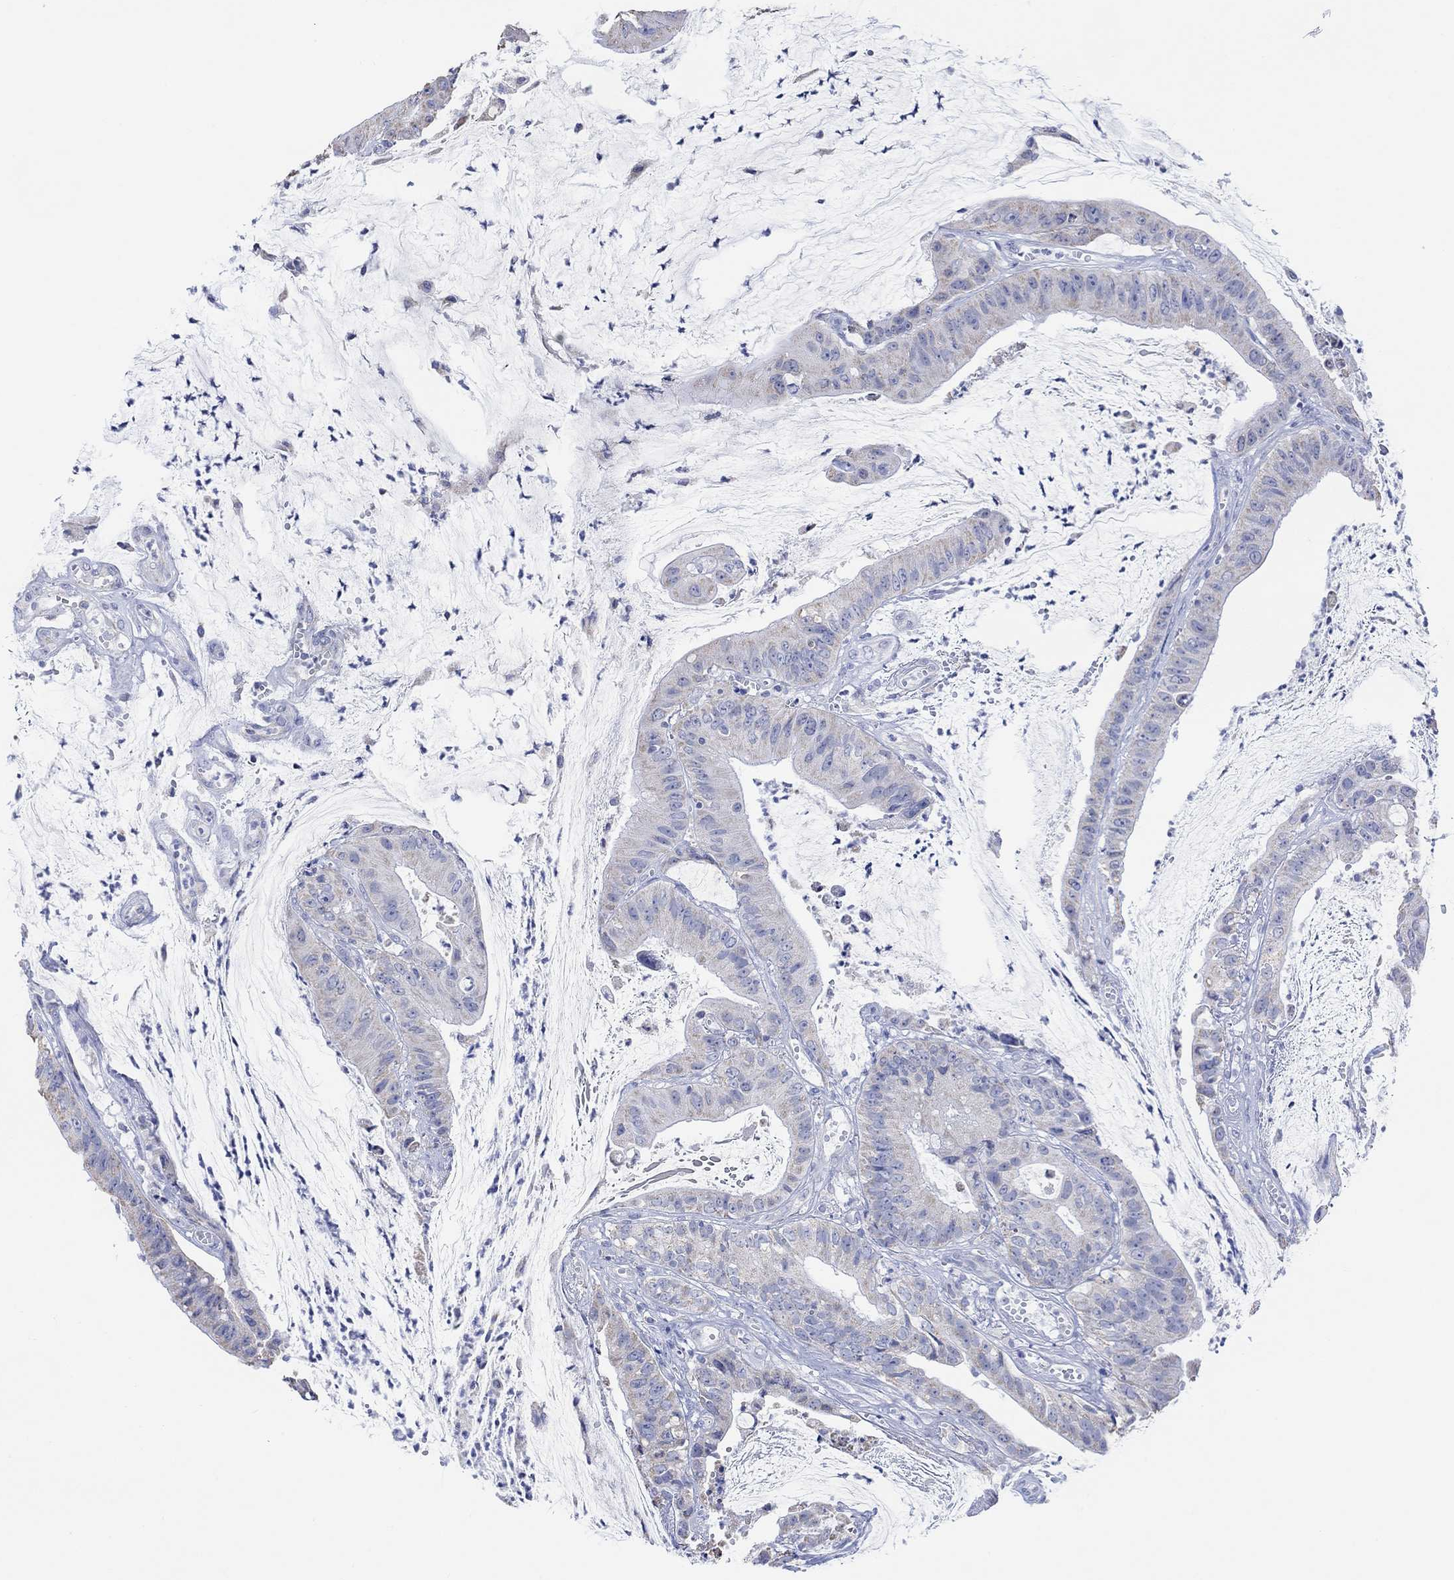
{"staining": {"intensity": "negative", "quantity": "none", "location": "none"}, "tissue": "colorectal cancer", "cell_type": "Tumor cells", "image_type": "cancer", "snomed": [{"axis": "morphology", "description": "Adenocarcinoma, NOS"}, {"axis": "topography", "description": "Colon"}], "caption": "Immunohistochemical staining of colorectal adenocarcinoma reveals no significant expression in tumor cells.", "gene": "SYT12", "patient": {"sex": "female", "age": 69}}